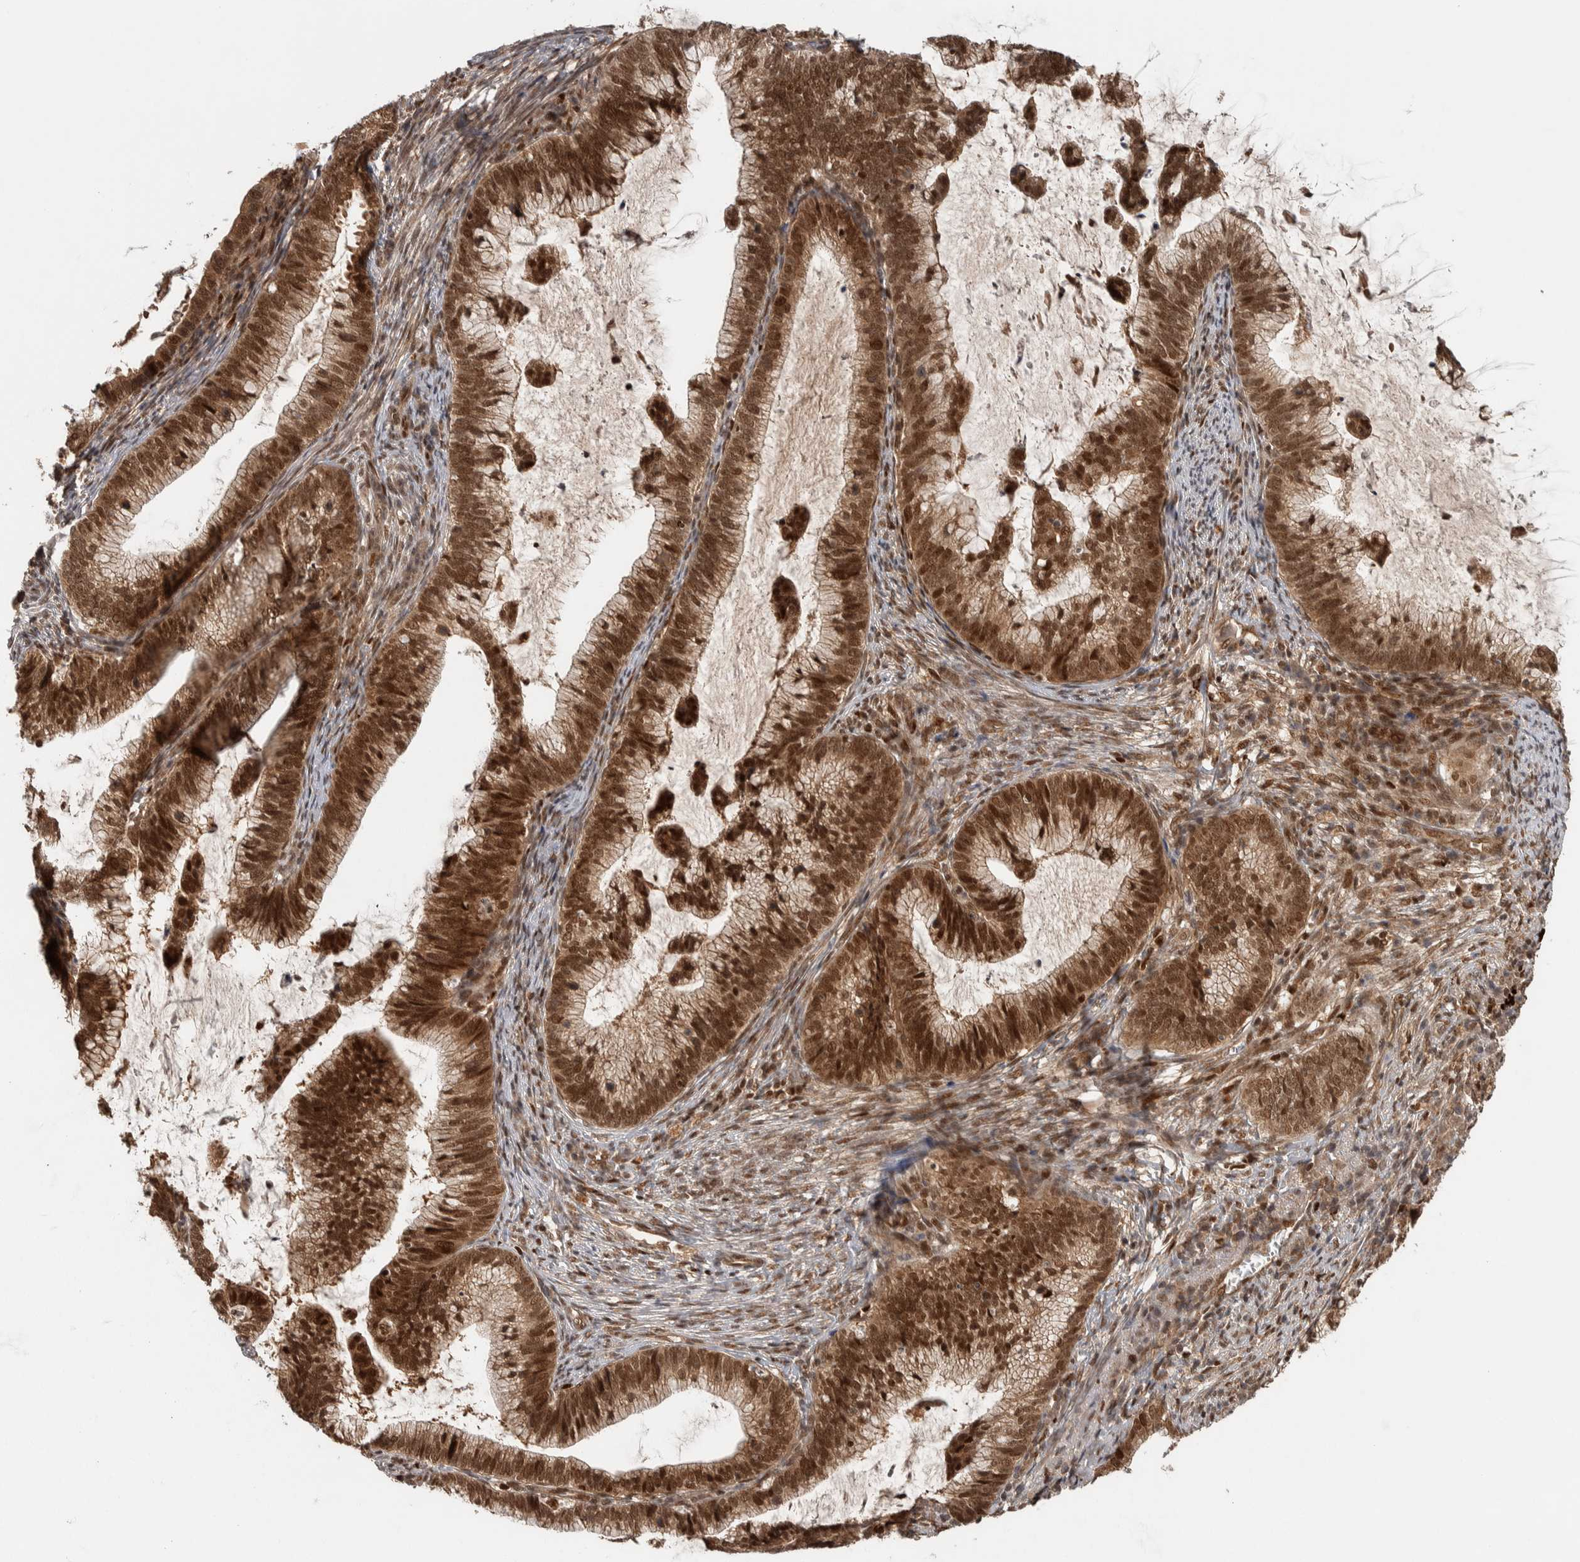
{"staining": {"intensity": "strong", "quantity": ">75%", "location": "cytoplasmic/membranous,nuclear"}, "tissue": "cervical cancer", "cell_type": "Tumor cells", "image_type": "cancer", "snomed": [{"axis": "morphology", "description": "Adenocarcinoma, NOS"}, {"axis": "topography", "description": "Cervix"}], "caption": "This histopathology image shows immunohistochemistry staining of human cervical cancer (adenocarcinoma), with high strong cytoplasmic/membranous and nuclear positivity in approximately >75% of tumor cells.", "gene": "RPS6KA4", "patient": {"sex": "female", "age": 36}}